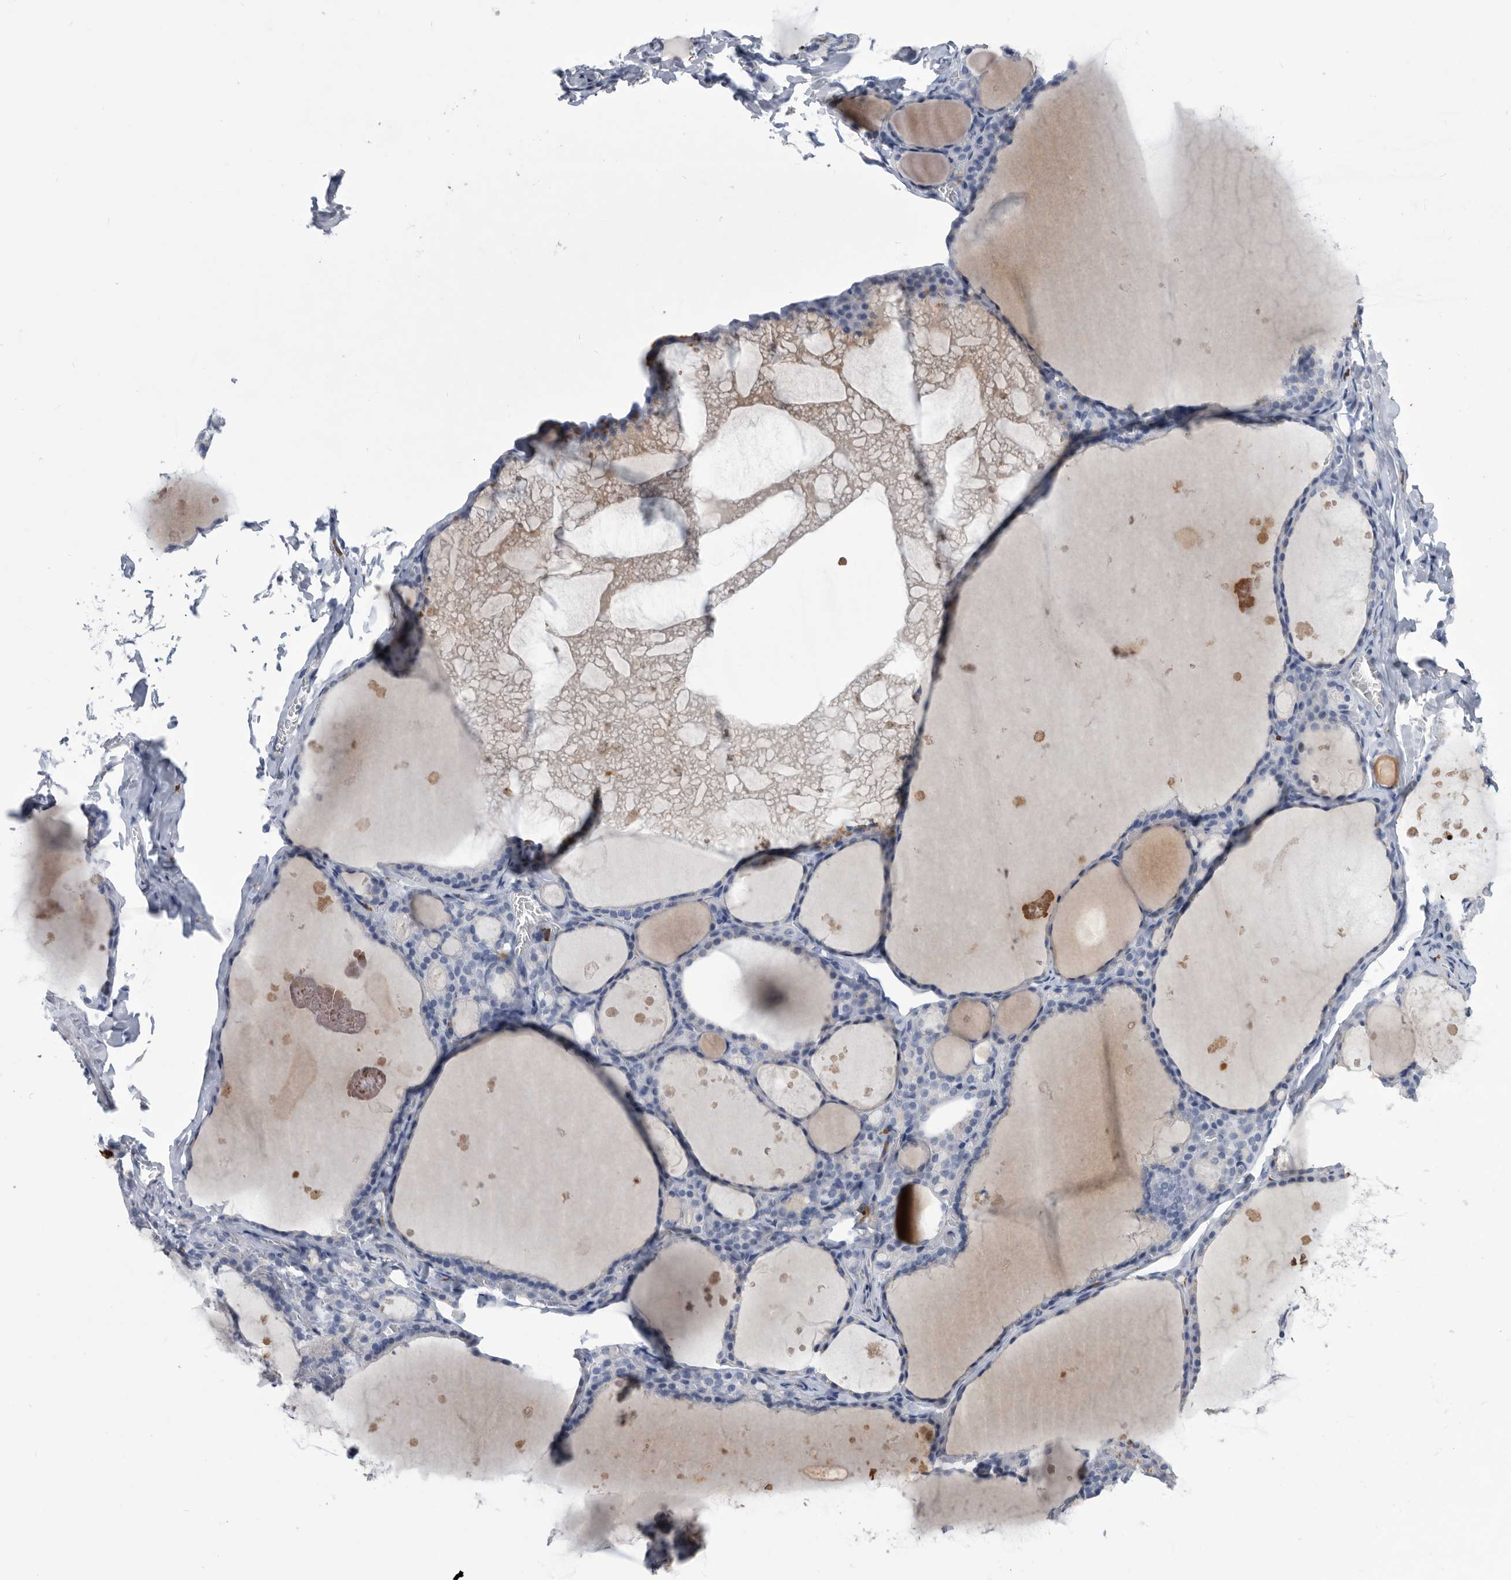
{"staining": {"intensity": "negative", "quantity": "none", "location": "none"}, "tissue": "thyroid gland", "cell_type": "Glandular cells", "image_type": "normal", "snomed": [{"axis": "morphology", "description": "Normal tissue, NOS"}, {"axis": "topography", "description": "Thyroid gland"}], "caption": "Histopathology image shows no protein expression in glandular cells of normal thyroid gland. (DAB (3,3'-diaminobenzidine) immunohistochemistry with hematoxylin counter stain).", "gene": "BTBD6", "patient": {"sex": "male", "age": 56}}